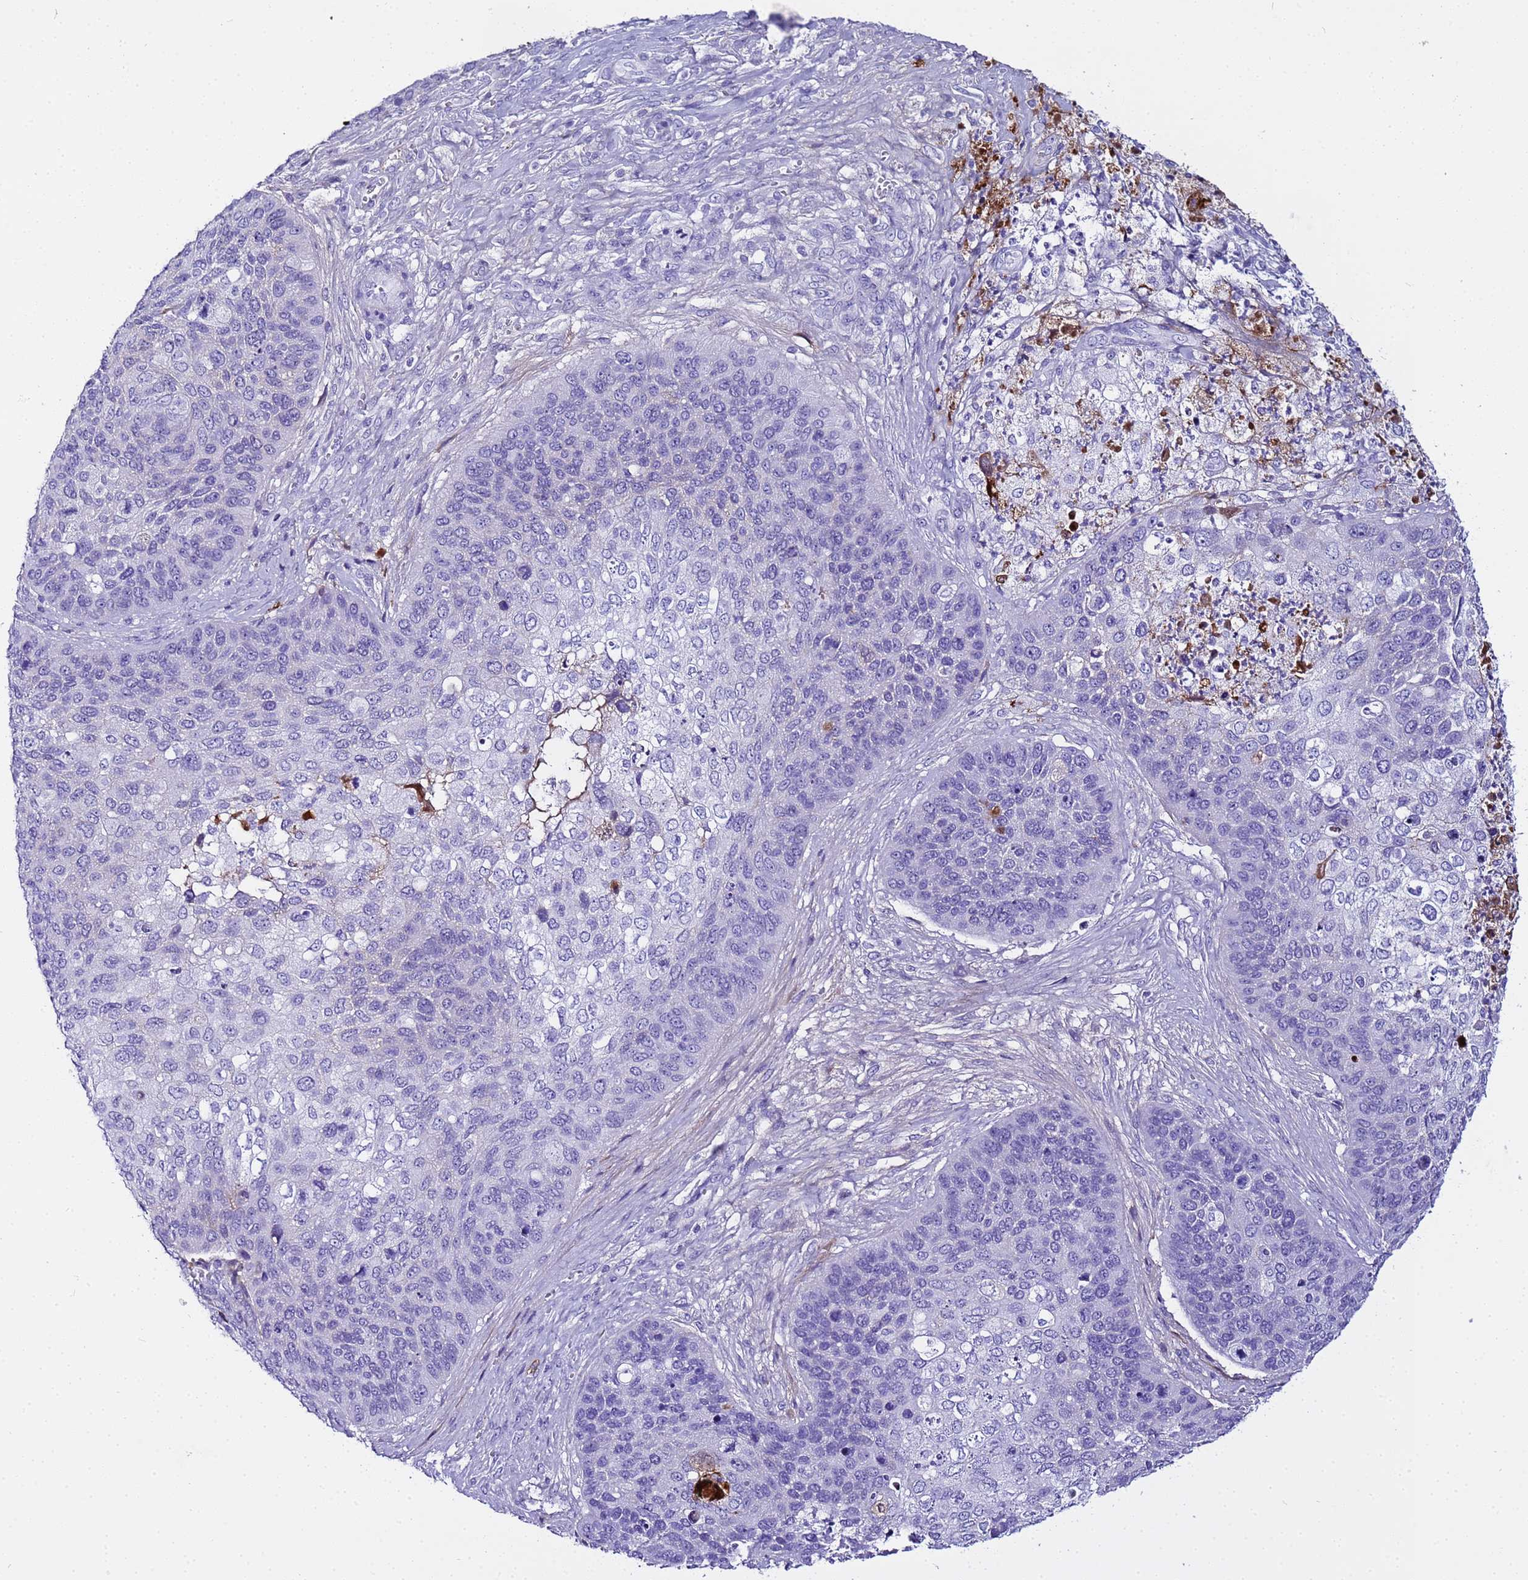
{"staining": {"intensity": "negative", "quantity": "none", "location": "none"}, "tissue": "skin cancer", "cell_type": "Tumor cells", "image_type": "cancer", "snomed": [{"axis": "morphology", "description": "Basal cell carcinoma"}, {"axis": "topography", "description": "Skin"}], "caption": "Tumor cells are negative for protein expression in human skin basal cell carcinoma.", "gene": "CFHR2", "patient": {"sex": "female", "age": 74}}